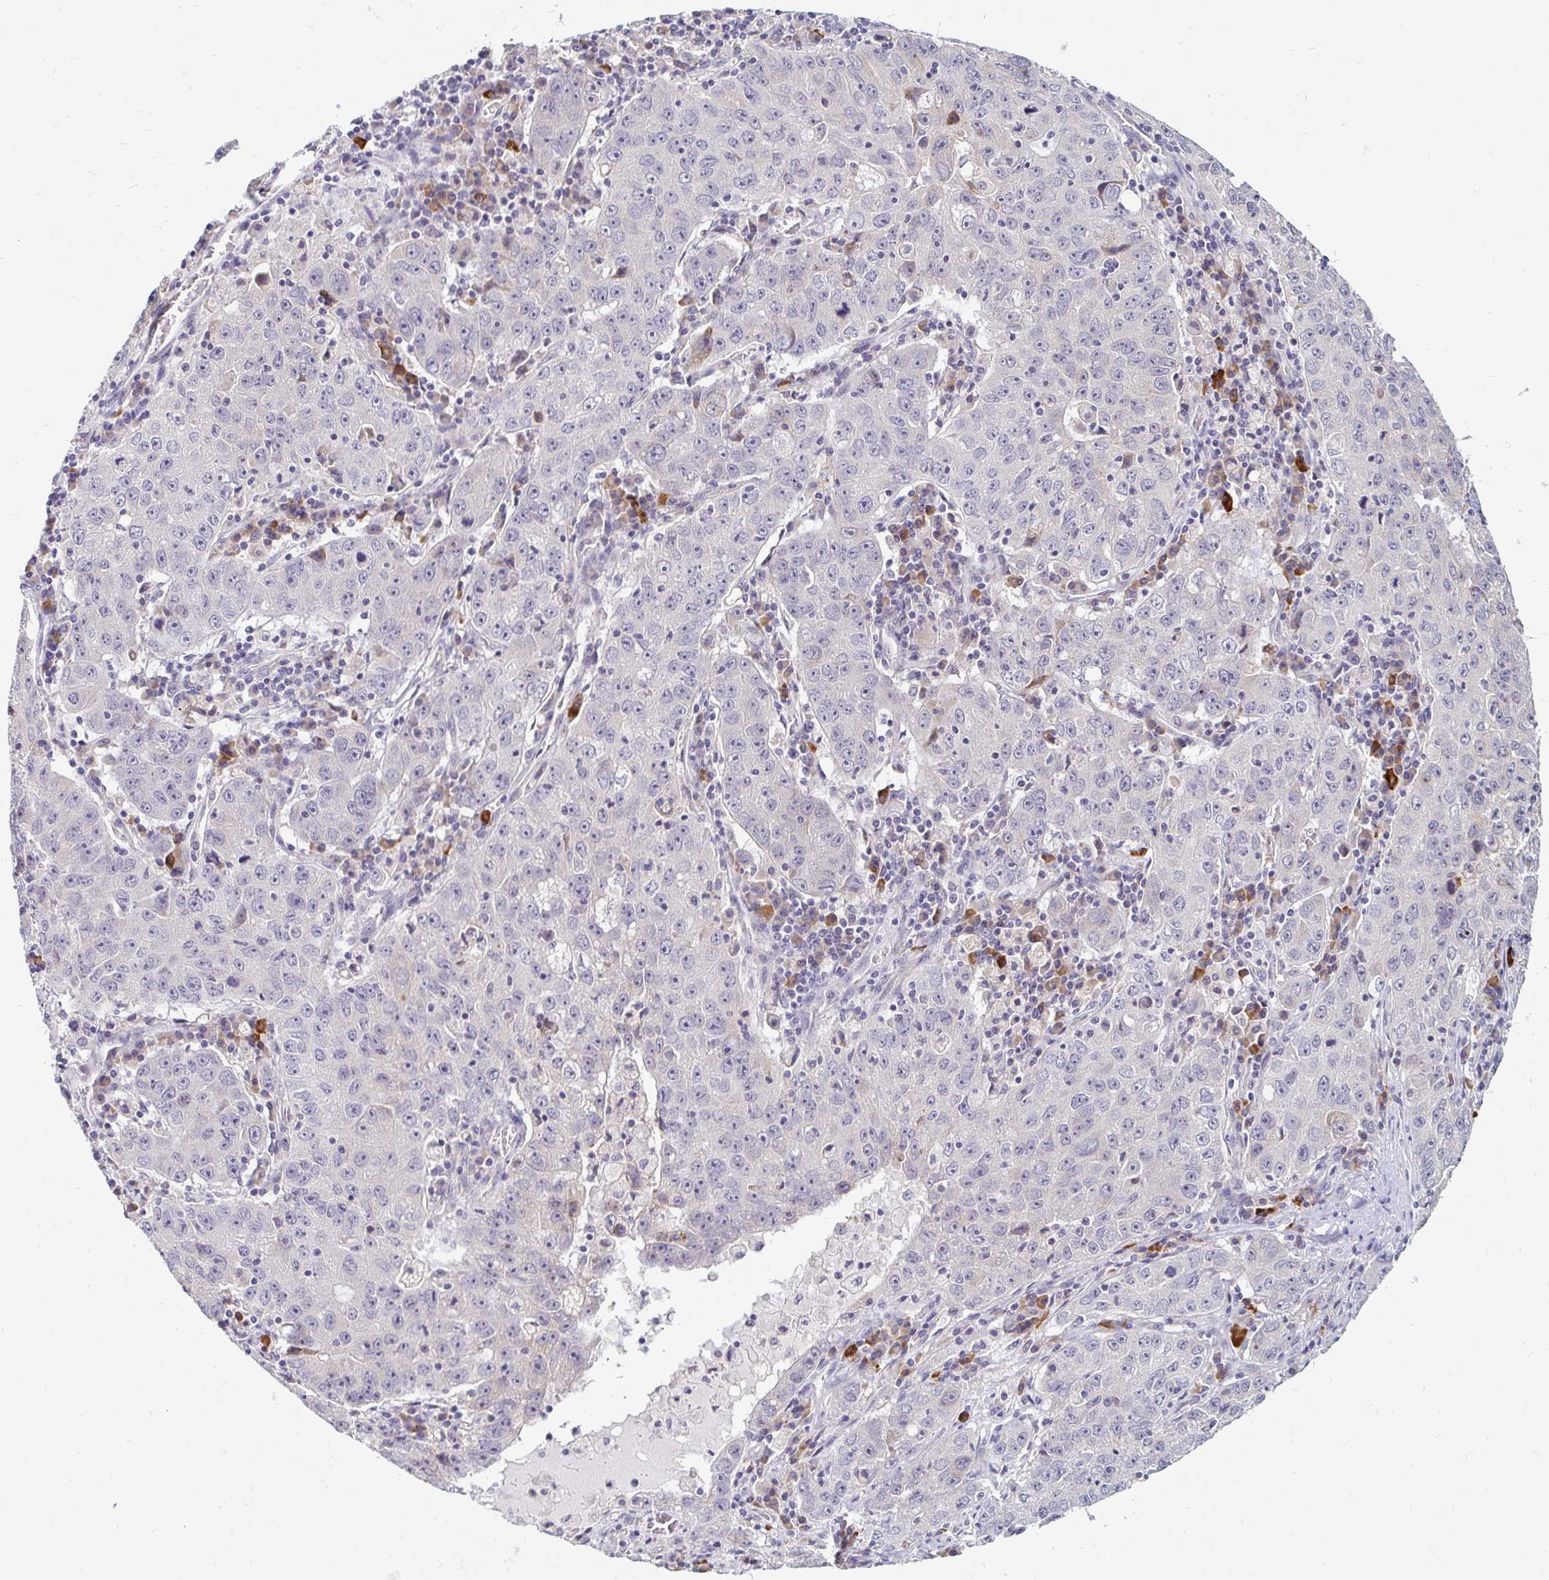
{"staining": {"intensity": "negative", "quantity": "none", "location": "none"}, "tissue": "lung cancer", "cell_type": "Tumor cells", "image_type": "cancer", "snomed": [{"axis": "morphology", "description": "Normal morphology"}, {"axis": "morphology", "description": "Adenocarcinoma, NOS"}, {"axis": "topography", "description": "Lymph node"}, {"axis": "topography", "description": "Lung"}], "caption": "IHC image of human adenocarcinoma (lung) stained for a protein (brown), which reveals no staining in tumor cells.", "gene": "DDN", "patient": {"sex": "female", "age": 57}}